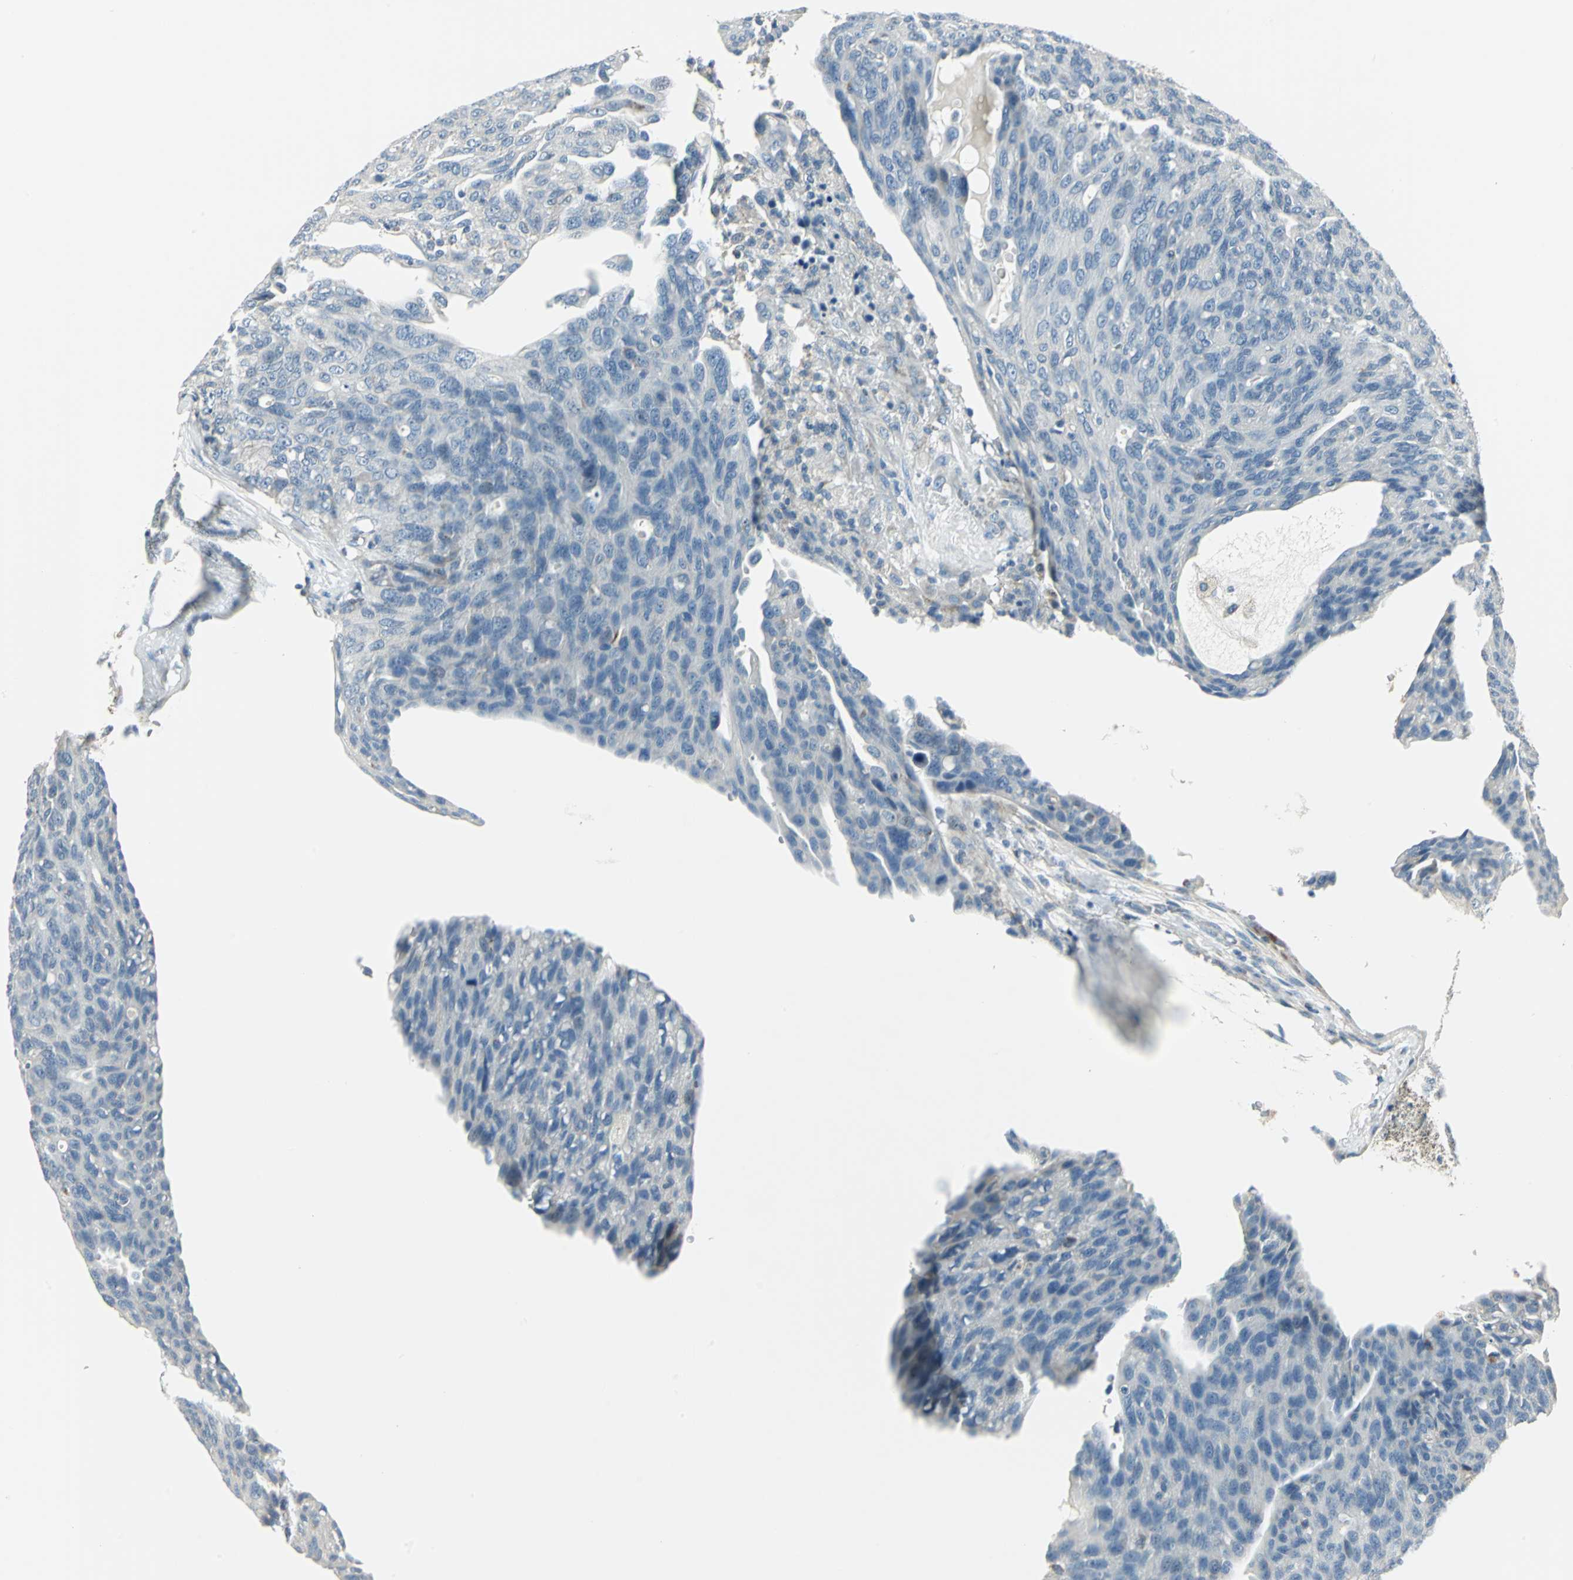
{"staining": {"intensity": "weak", "quantity": "<25%", "location": "cytoplasmic/membranous"}, "tissue": "ovarian cancer", "cell_type": "Tumor cells", "image_type": "cancer", "snomed": [{"axis": "morphology", "description": "Carcinoma, endometroid"}, {"axis": "topography", "description": "Ovary"}], "caption": "Tumor cells show no significant expression in ovarian cancer. (DAB (3,3'-diaminobenzidine) immunohistochemistry, high magnification).", "gene": "ACADM", "patient": {"sex": "female", "age": 60}}